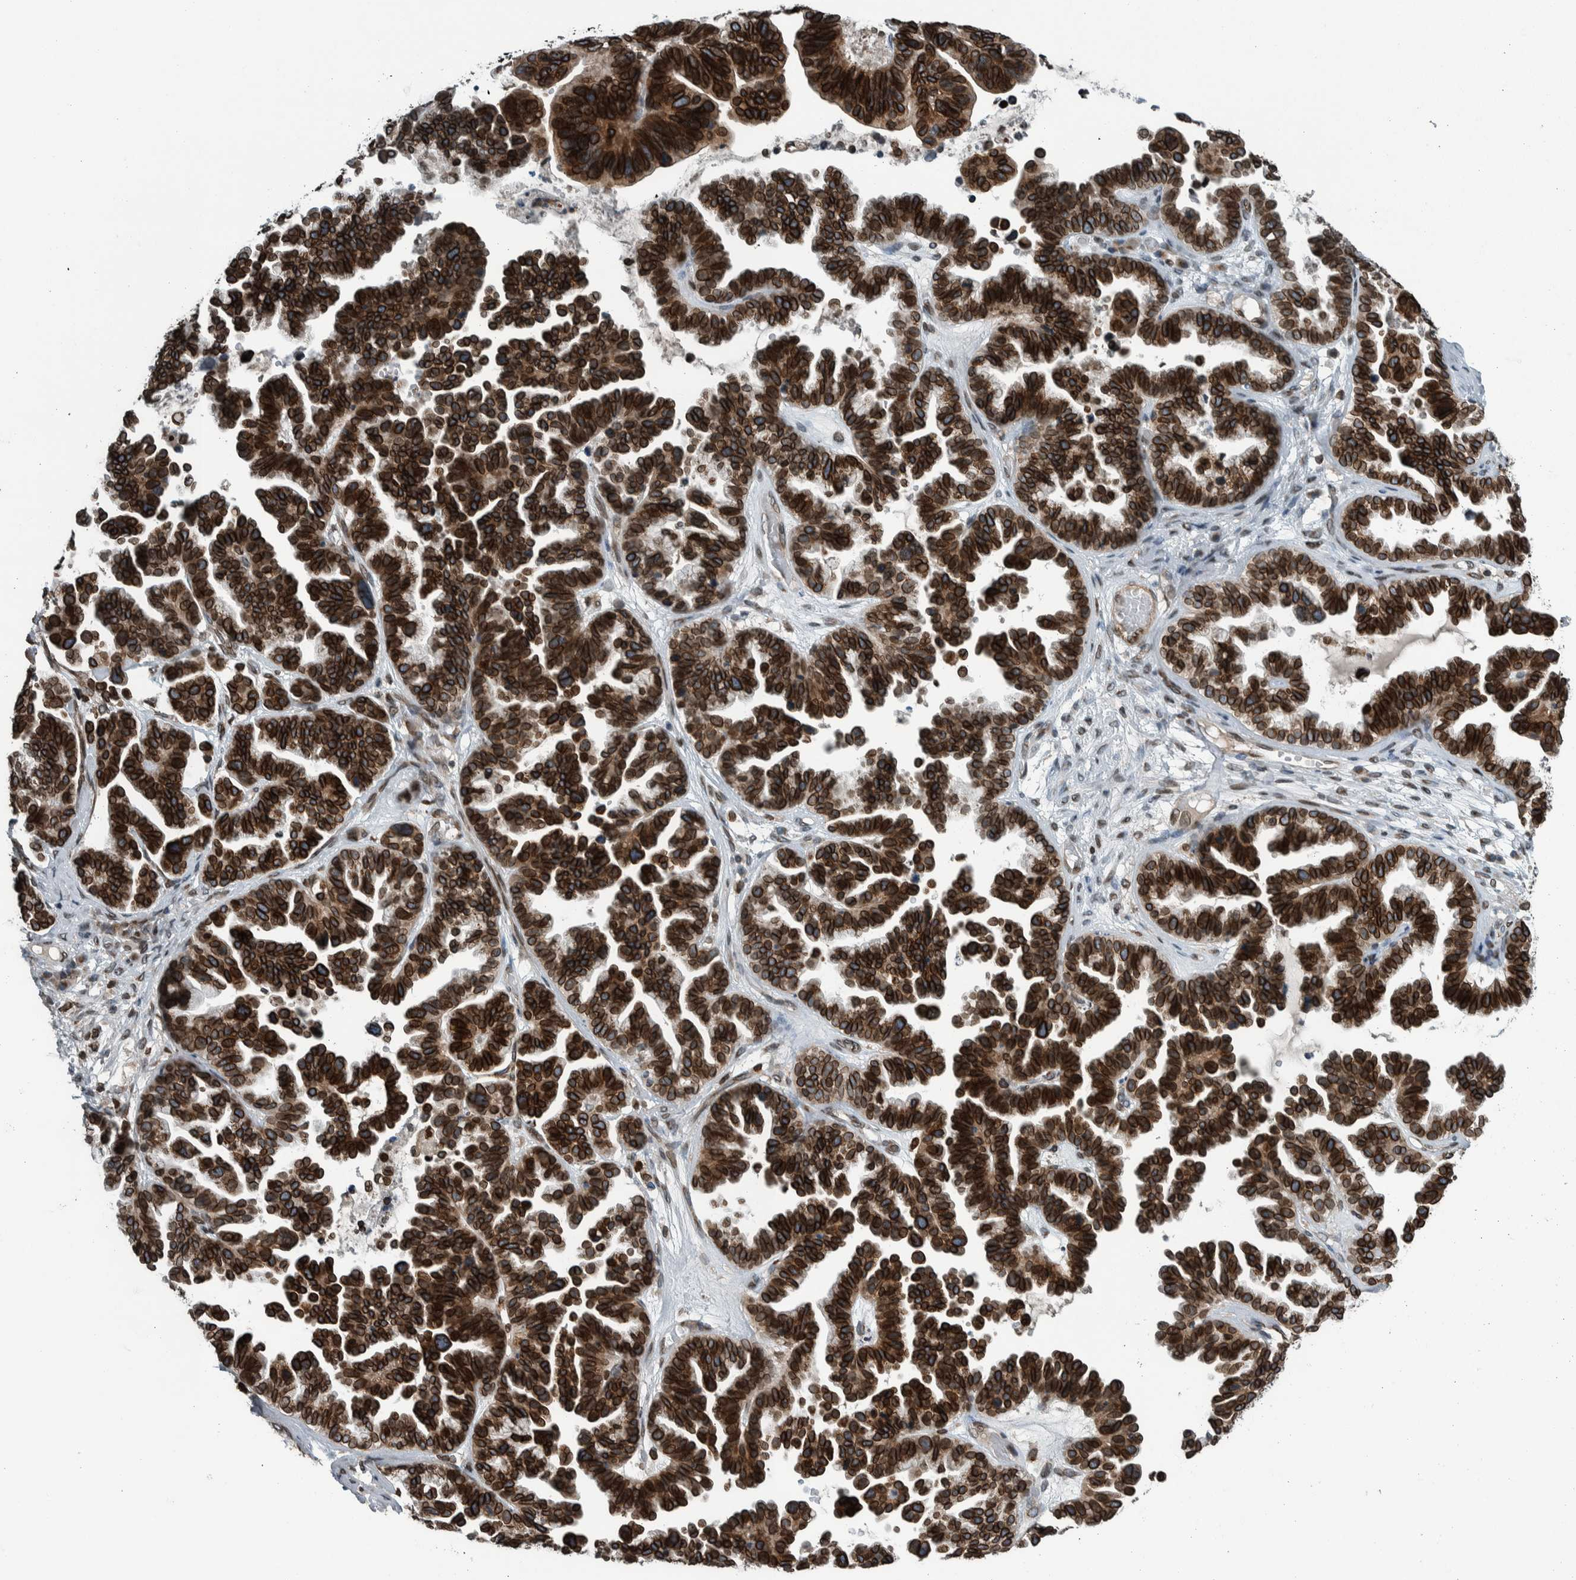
{"staining": {"intensity": "strong", "quantity": ">75%", "location": "cytoplasmic/membranous,nuclear"}, "tissue": "ovarian cancer", "cell_type": "Tumor cells", "image_type": "cancer", "snomed": [{"axis": "morphology", "description": "Cystadenocarcinoma, serous, NOS"}, {"axis": "topography", "description": "Ovary"}], "caption": "The photomicrograph displays staining of ovarian cancer, revealing strong cytoplasmic/membranous and nuclear protein positivity (brown color) within tumor cells.", "gene": "FAM135B", "patient": {"sex": "female", "age": 56}}